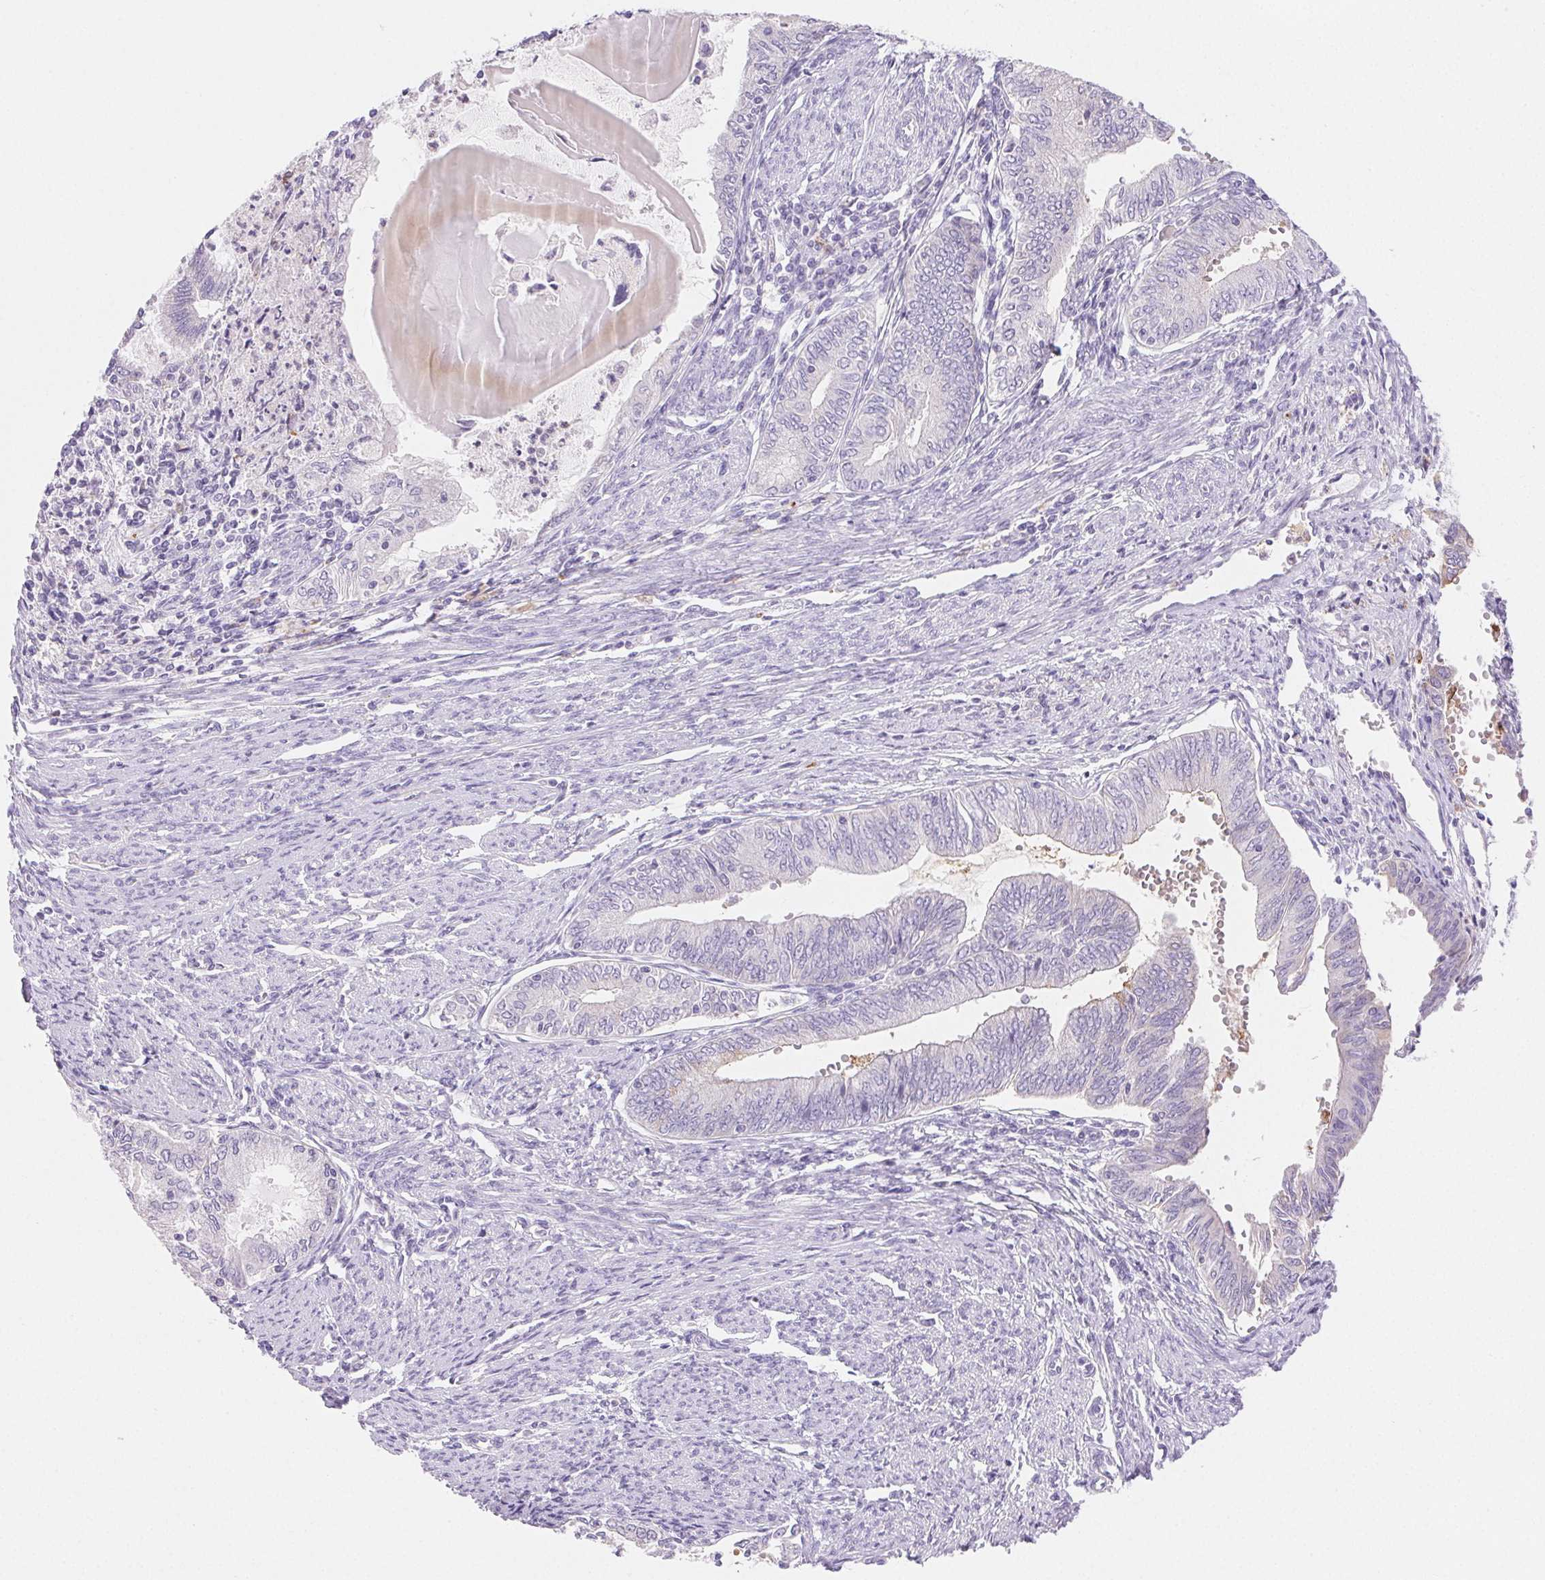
{"staining": {"intensity": "negative", "quantity": "none", "location": "none"}, "tissue": "endometrial cancer", "cell_type": "Tumor cells", "image_type": "cancer", "snomed": [{"axis": "morphology", "description": "Adenocarcinoma, NOS"}, {"axis": "topography", "description": "Endometrium"}], "caption": "Human endometrial cancer stained for a protein using immunohistochemistry (IHC) demonstrates no positivity in tumor cells.", "gene": "FGA", "patient": {"sex": "female", "age": 79}}